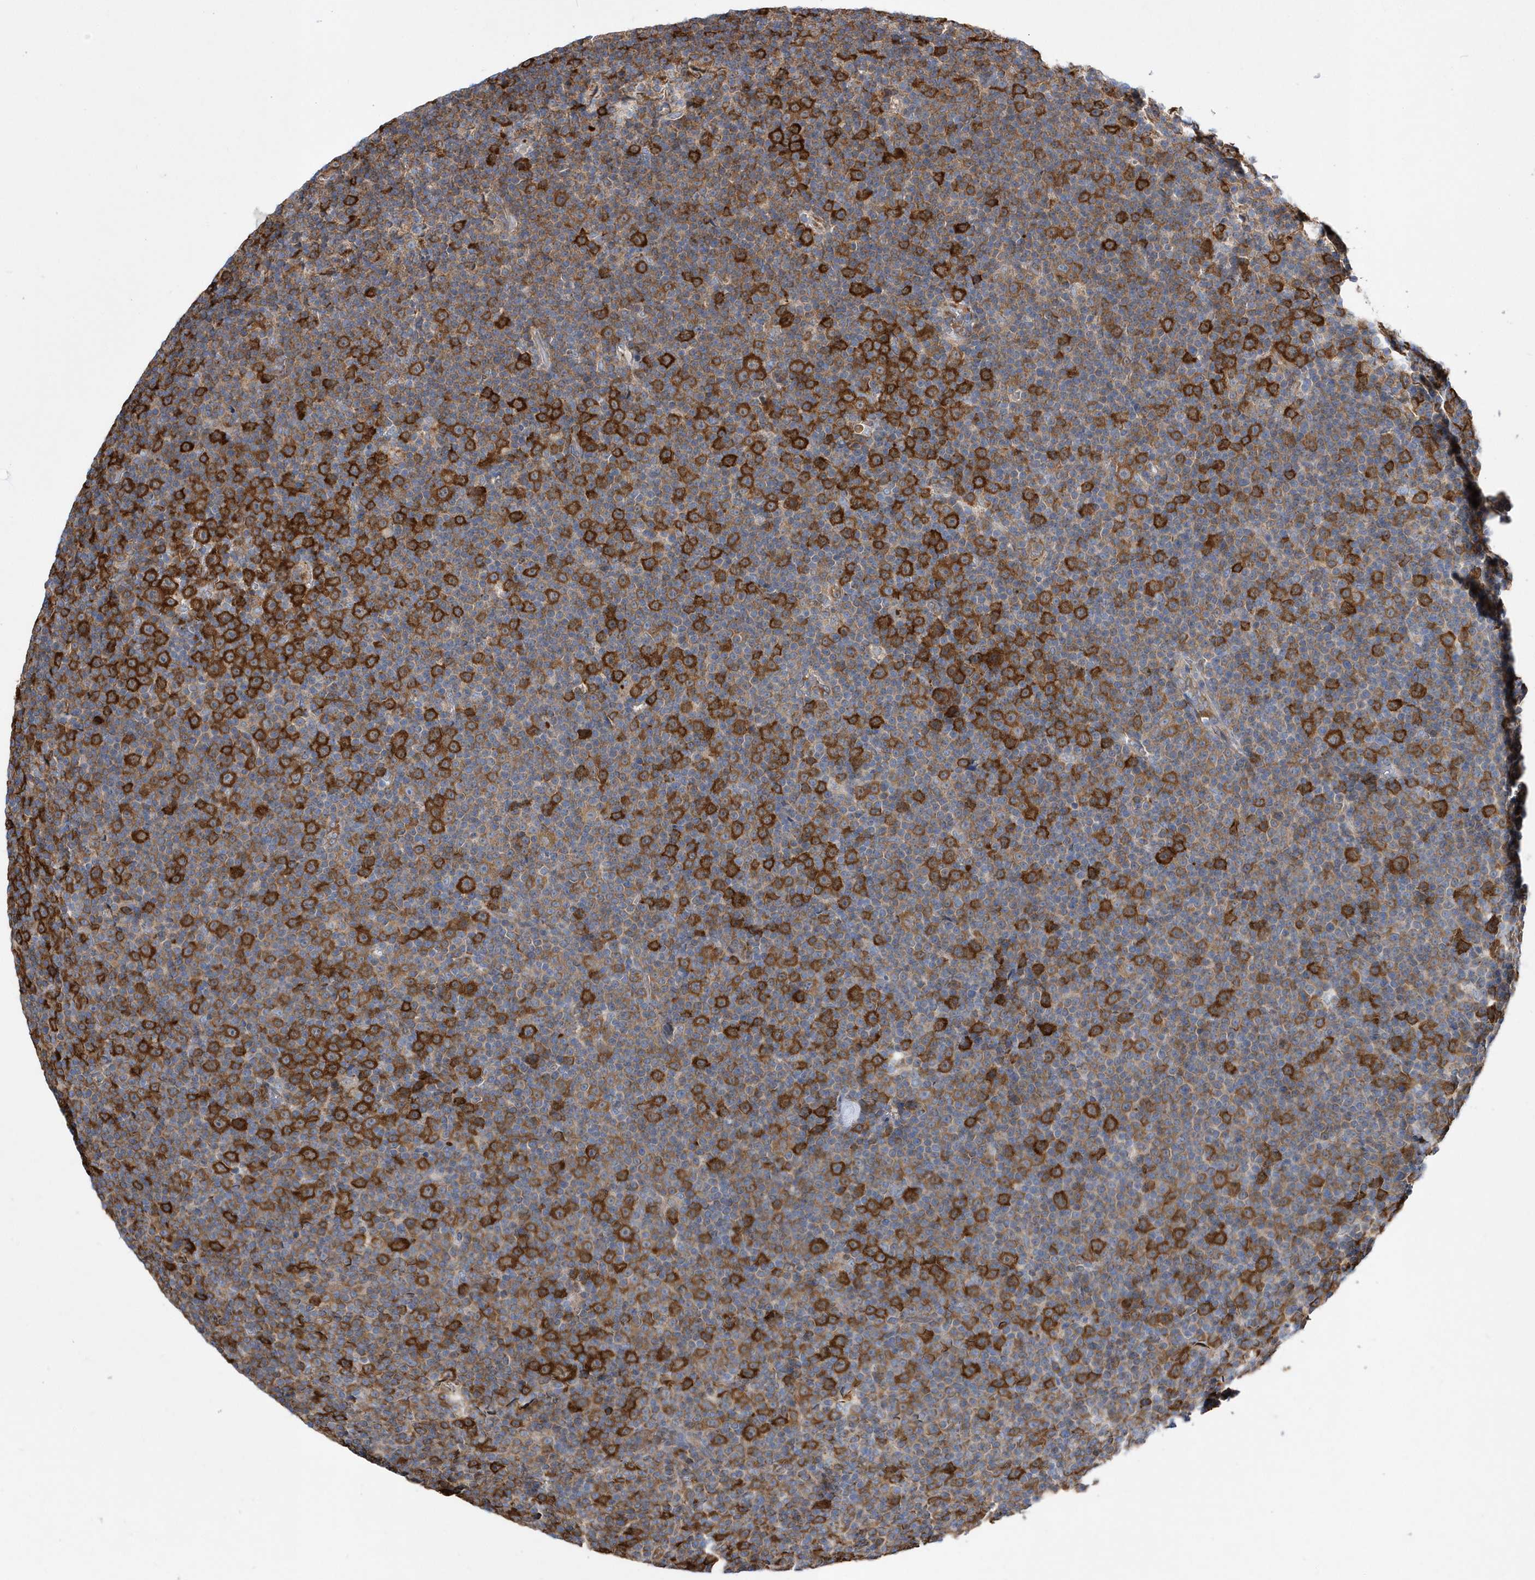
{"staining": {"intensity": "strong", "quantity": "25%-75%", "location": "cytoplasmic/membranous"}, "tissue": "lymphoma", "cell_type": "Tumor cells", "image_type": "cancer", "snomed": [{"axis": "morphology", "description": "Malignant lymphoma, non-Hodgkin's type, Low grade"}, {"axis": "topography", "description": "Lymph node"}], "caption": "Immunohistochemical staining of malignant lymphoma, non-Hodgkin's type (low-grade) demonstrates high levels of strong cytoplasmic/membranous expression in approximately 25%-75% of tumor cells. (brown staining indicates protein expression, while blue staining denotes nuclei).", "gene": "JKAMP", "patient": {"sex": "female", "age": 67}}